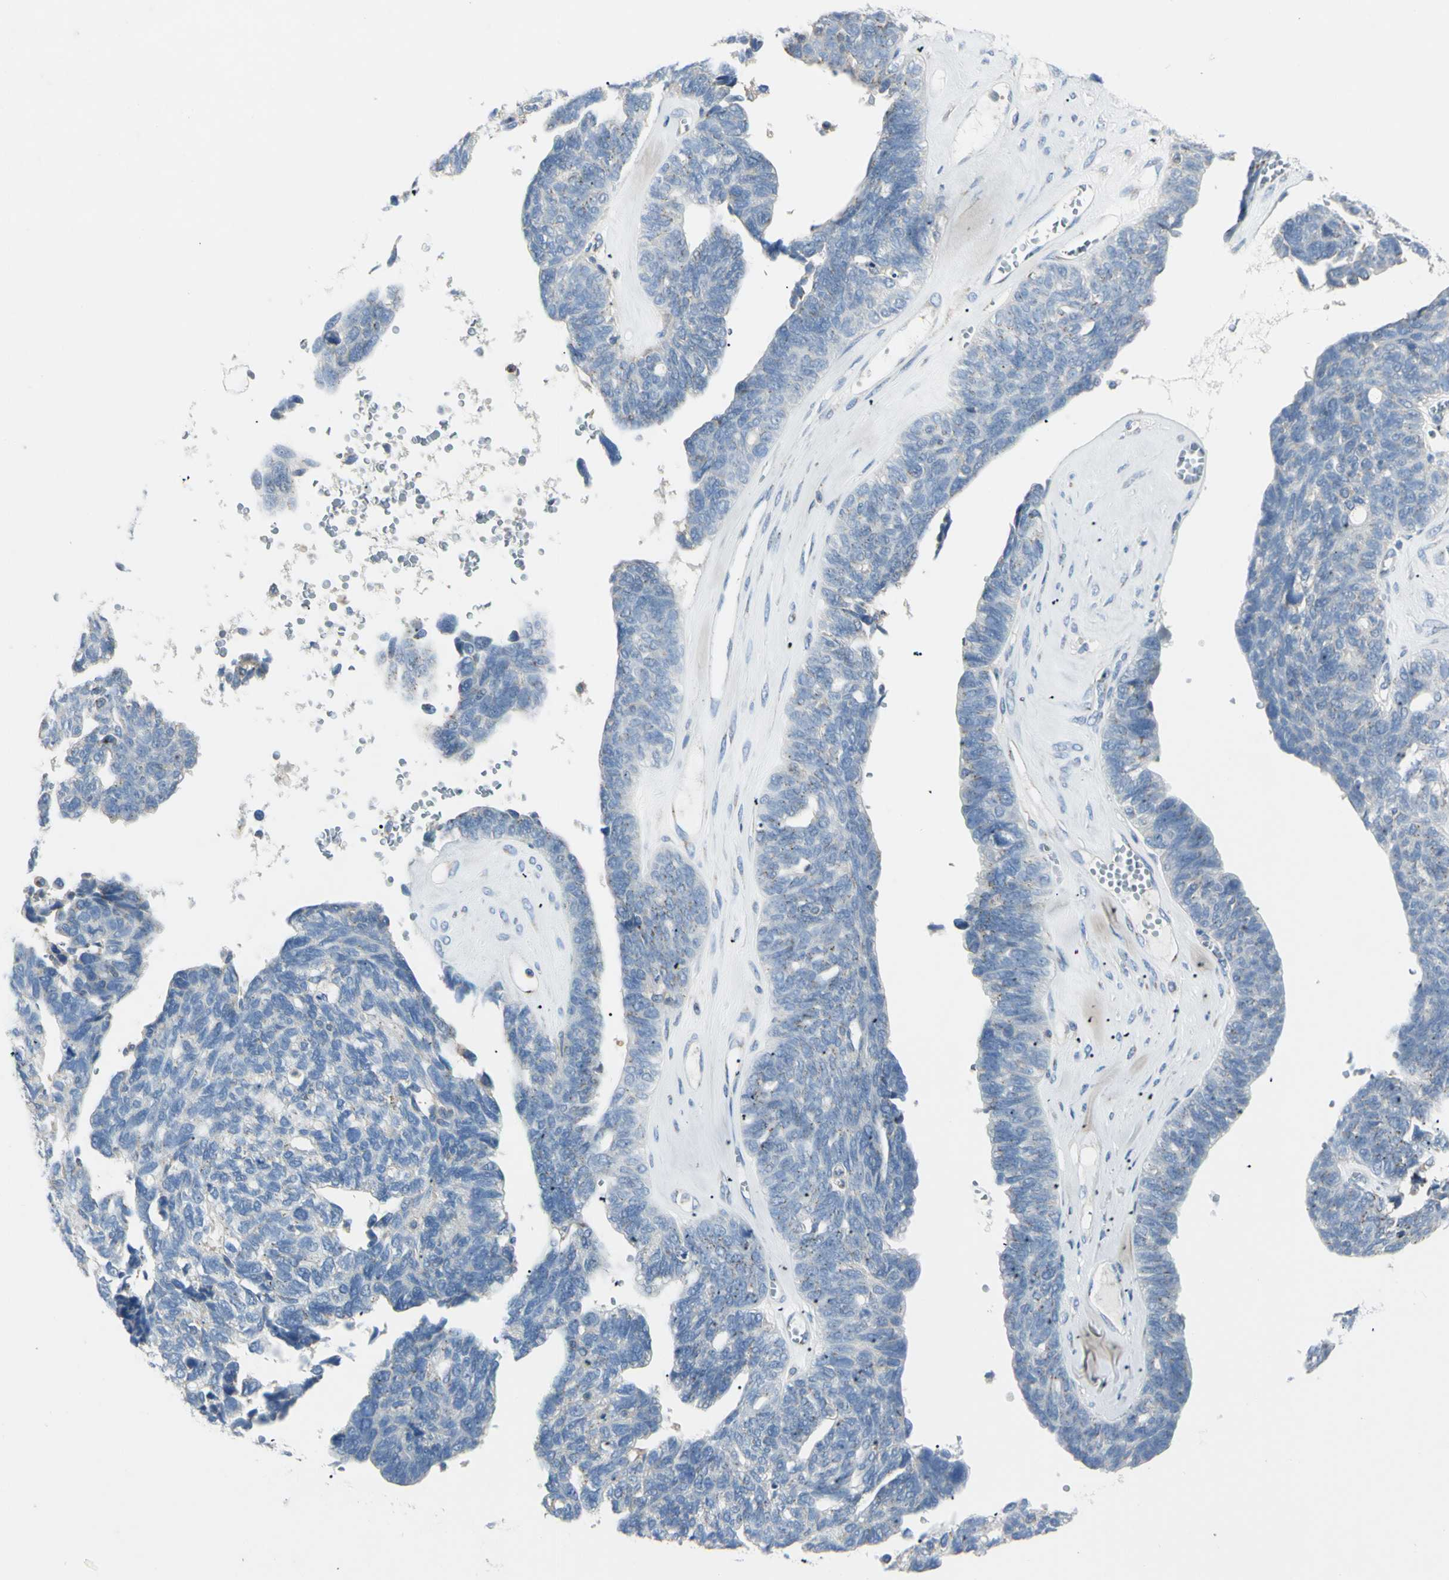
{"staining": {"intensity": "moderate", "quantity": "<25%", "location": "cytoplasmic/membranous"}, "tissue": "ovarian cancer", "cell_type": "Tumor cells", "image_type": "cancer", "snomed": [{"axis": "morphology", "description": "Cystadenocarcinoma, serous, NOS"}, {"axis": "topography", "description": "Ovary"}], "caption": "IHC (DAB) staining of serous cystadenocarcinoma (ovarian) exhibits moderate cytoplasmic/membranous protein expression in about <25% of tumor cells.", "gene": "B4GALT3", "patient": {"sex": "female", "age": 79}}